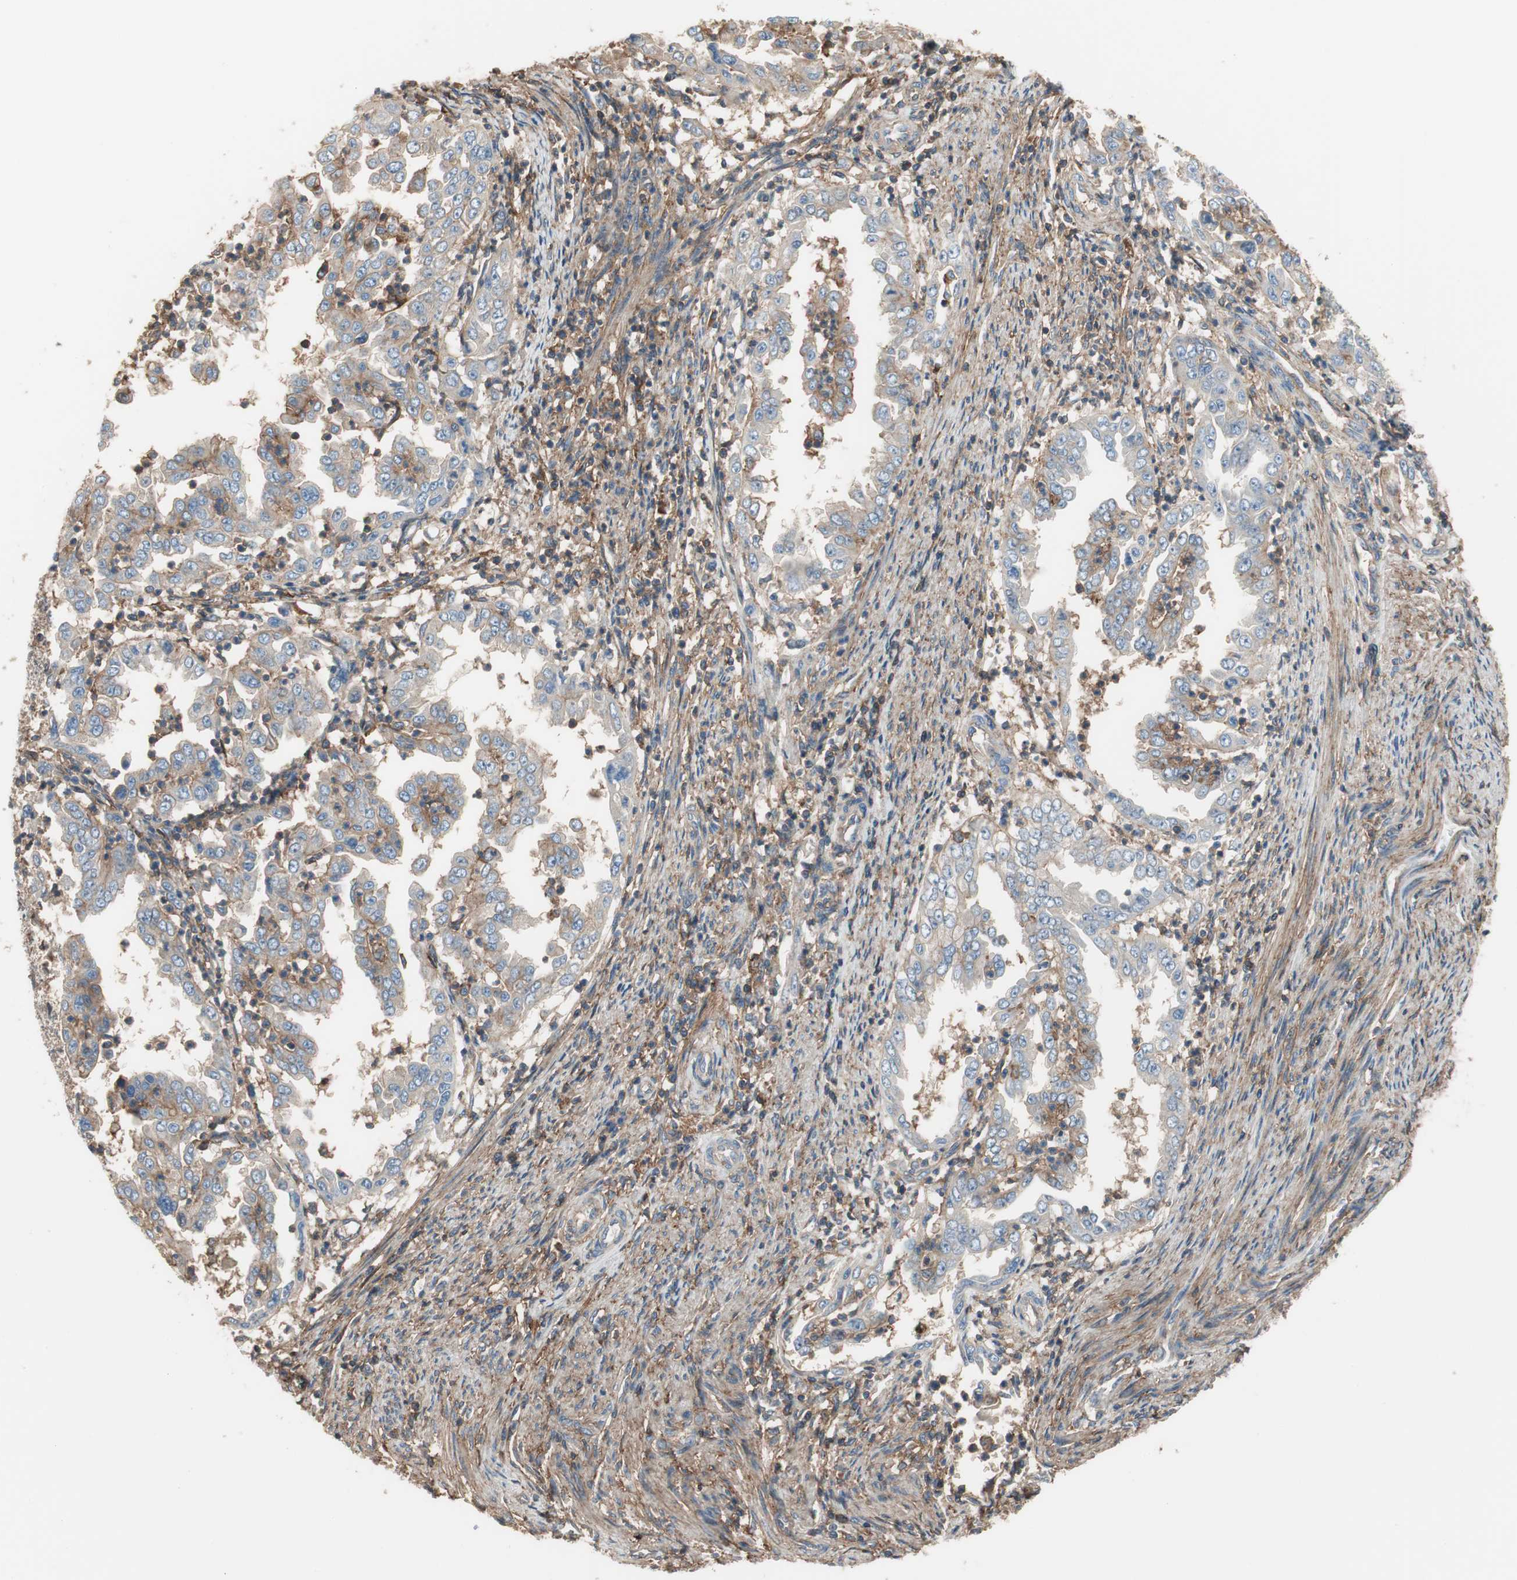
{"staining": {"intensity": "negative", "quantity": "none", "location": "none"}, "tissue": "endometrial cancer", "cell_type": "Tumor cells", "image_type": "cancer", "snomed": [{"axis": "morphology", "description": "Adenocarcinoma, NOS"}, {"axis": "topography", "description": "Endometrium"}], "caption": "An immunohistochemistry micrograph of endometrial cancer is shown. There is no staining in tumor cells of endometrial cancer.", "gene": "IL1RL1", "patient": {"sex": "female", "age": 85}}